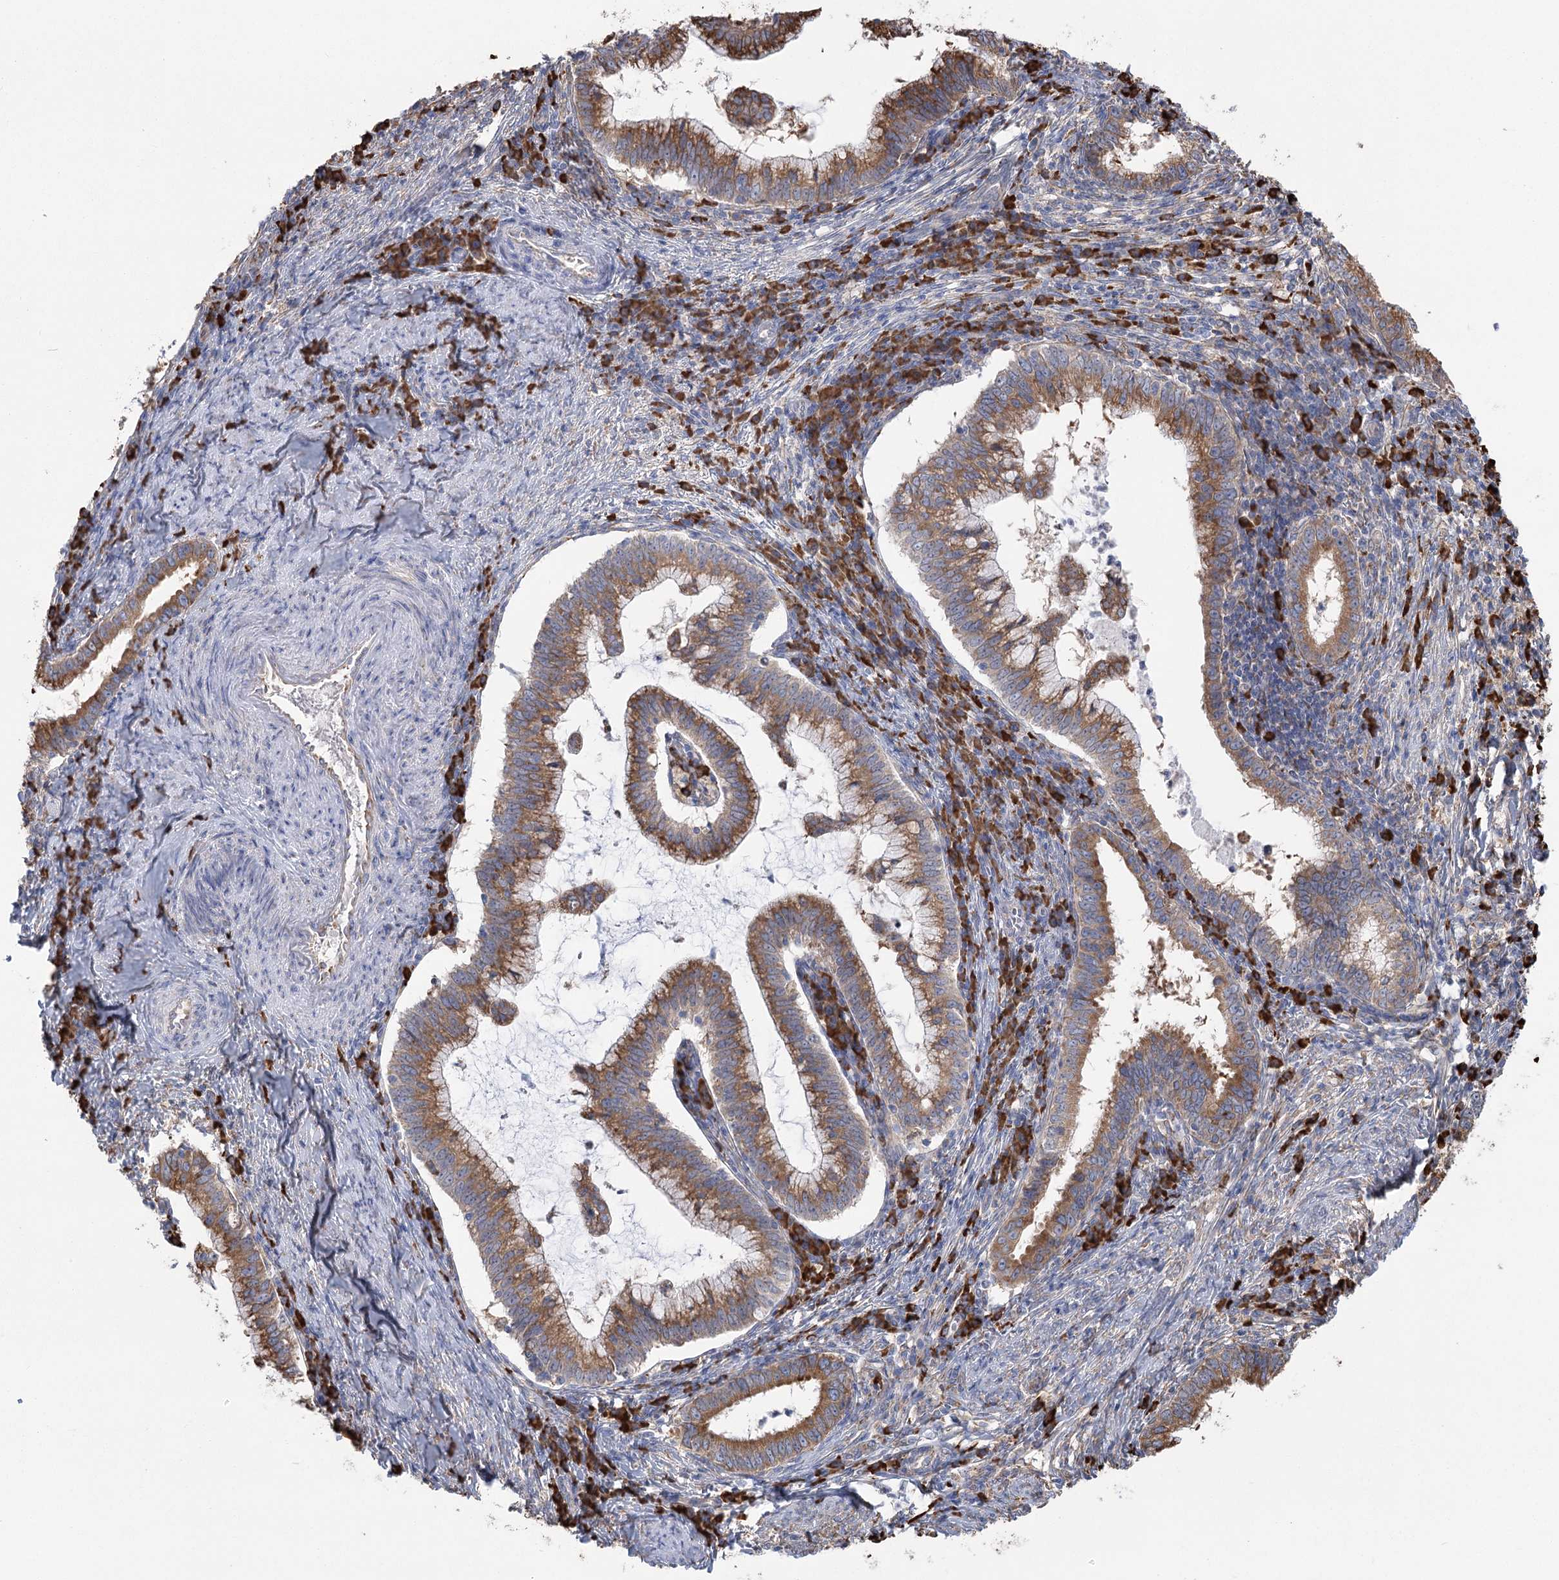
{"staining": {"intensity": "moderate", "quantity": ">75%", "location": "cytoplasmic/membranous"}, "tissue": "cervical cancer", "cell_type": "Tumor cells", "image_type": "cancer", "snomed": [{"axis": "morphology", "description": "Adenocarcinoma, NOS"}, {"axis": "topography", "description": "Cervix"}], "caption": "Immunohistochemical staining of cervical adenocarcinoma reveals medium levels of moderate cytoplasmic/membranous staining in approximately >75% of tumor cells.", "gene": "METTL24", "patient": {"sex": "female", "age": 36}}